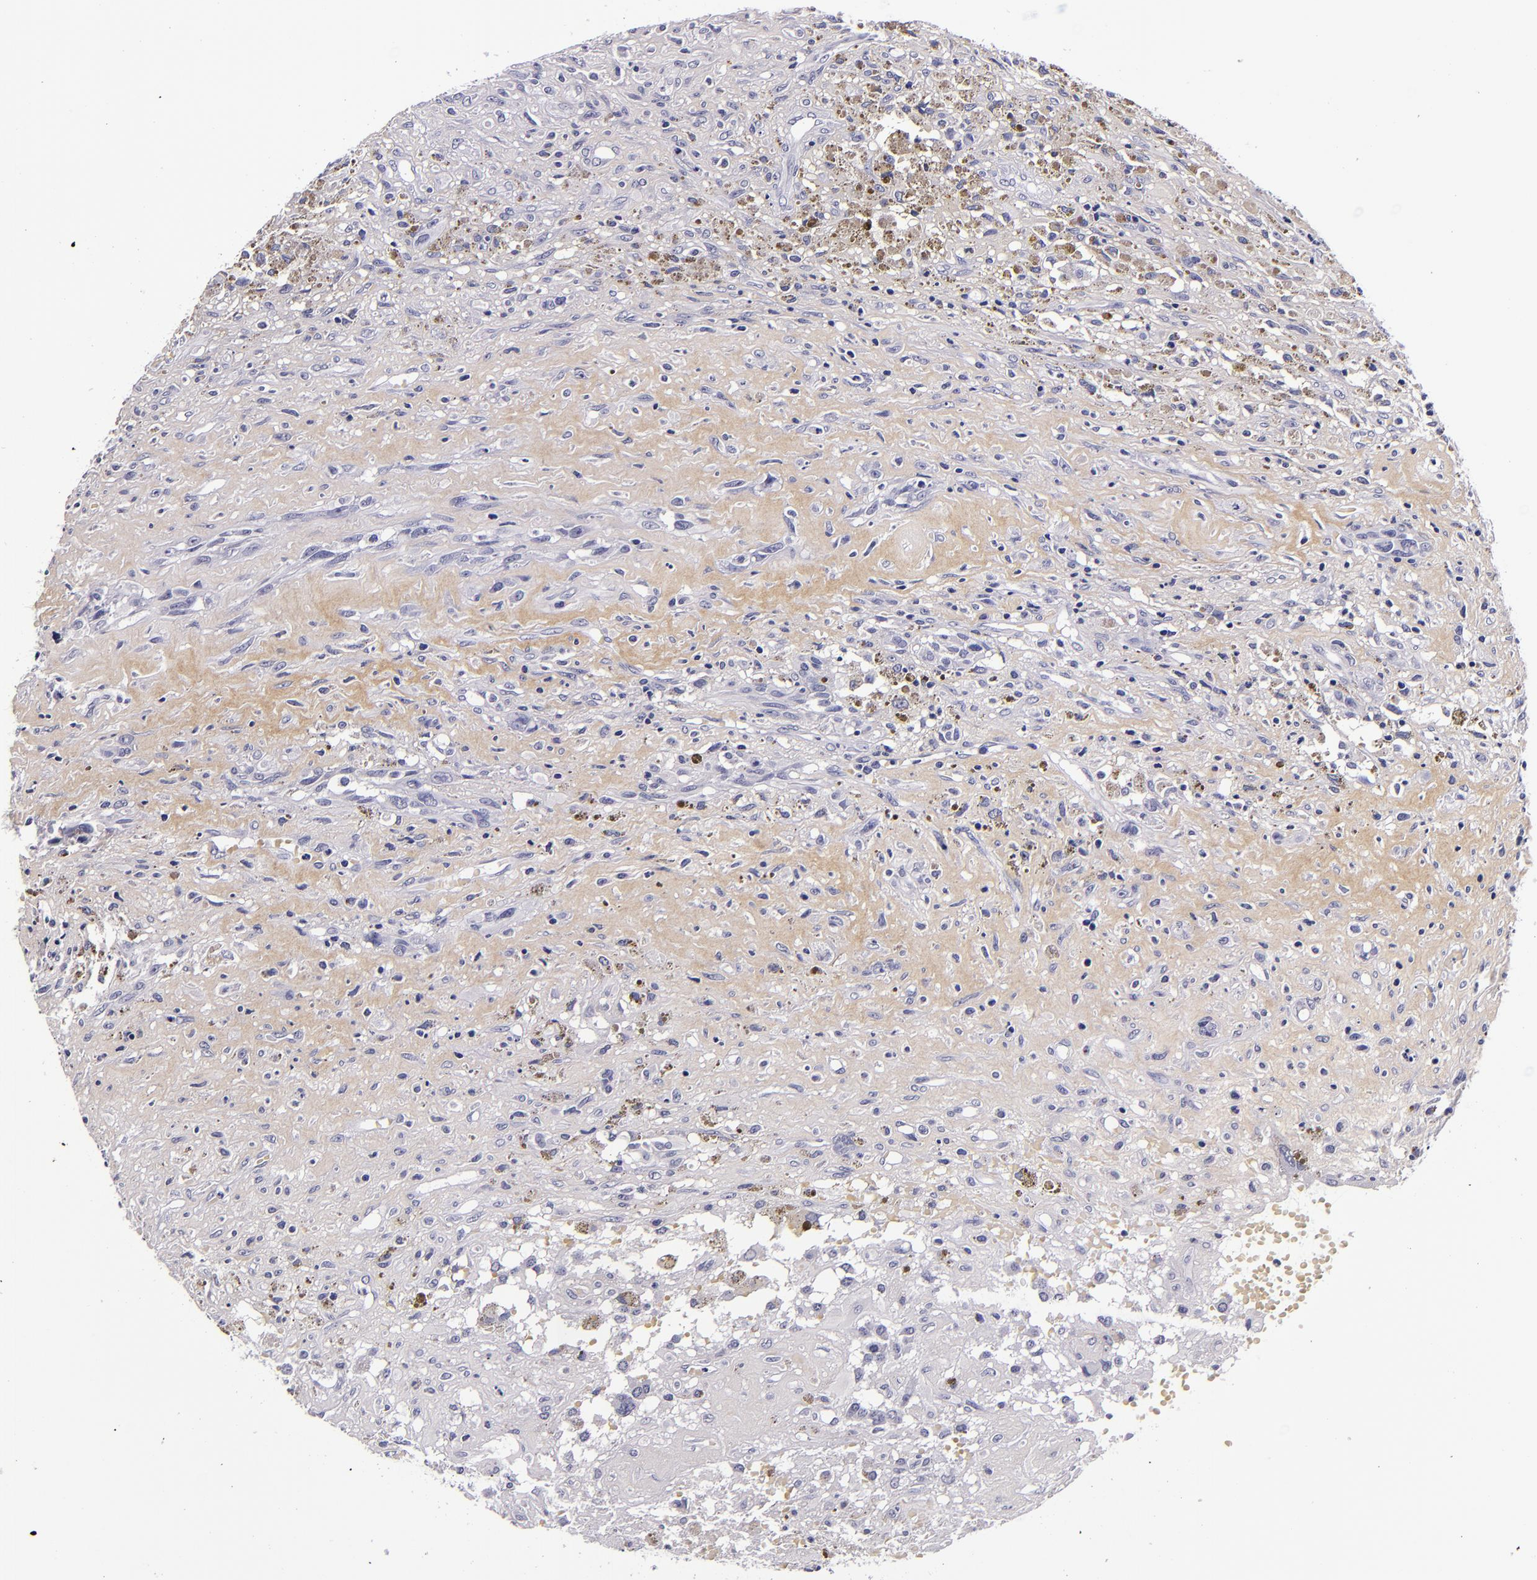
{"staining": {"intensity": "negative", "quantity": "none", "location": "none"}, "tissue": "glioma", "cell_type": "Tumor cells", "image_type": "cancer", "snomed": [{"axis": "morphology", "description": "Glioma, malignant, High grade"}, {"axis": "topography", "description": "Brain"}], "caption": "Tumor cells are negative for brown protein staining in glioma.", "gene": "FBN1", "patient": {"sex": "male", "age": 66}}